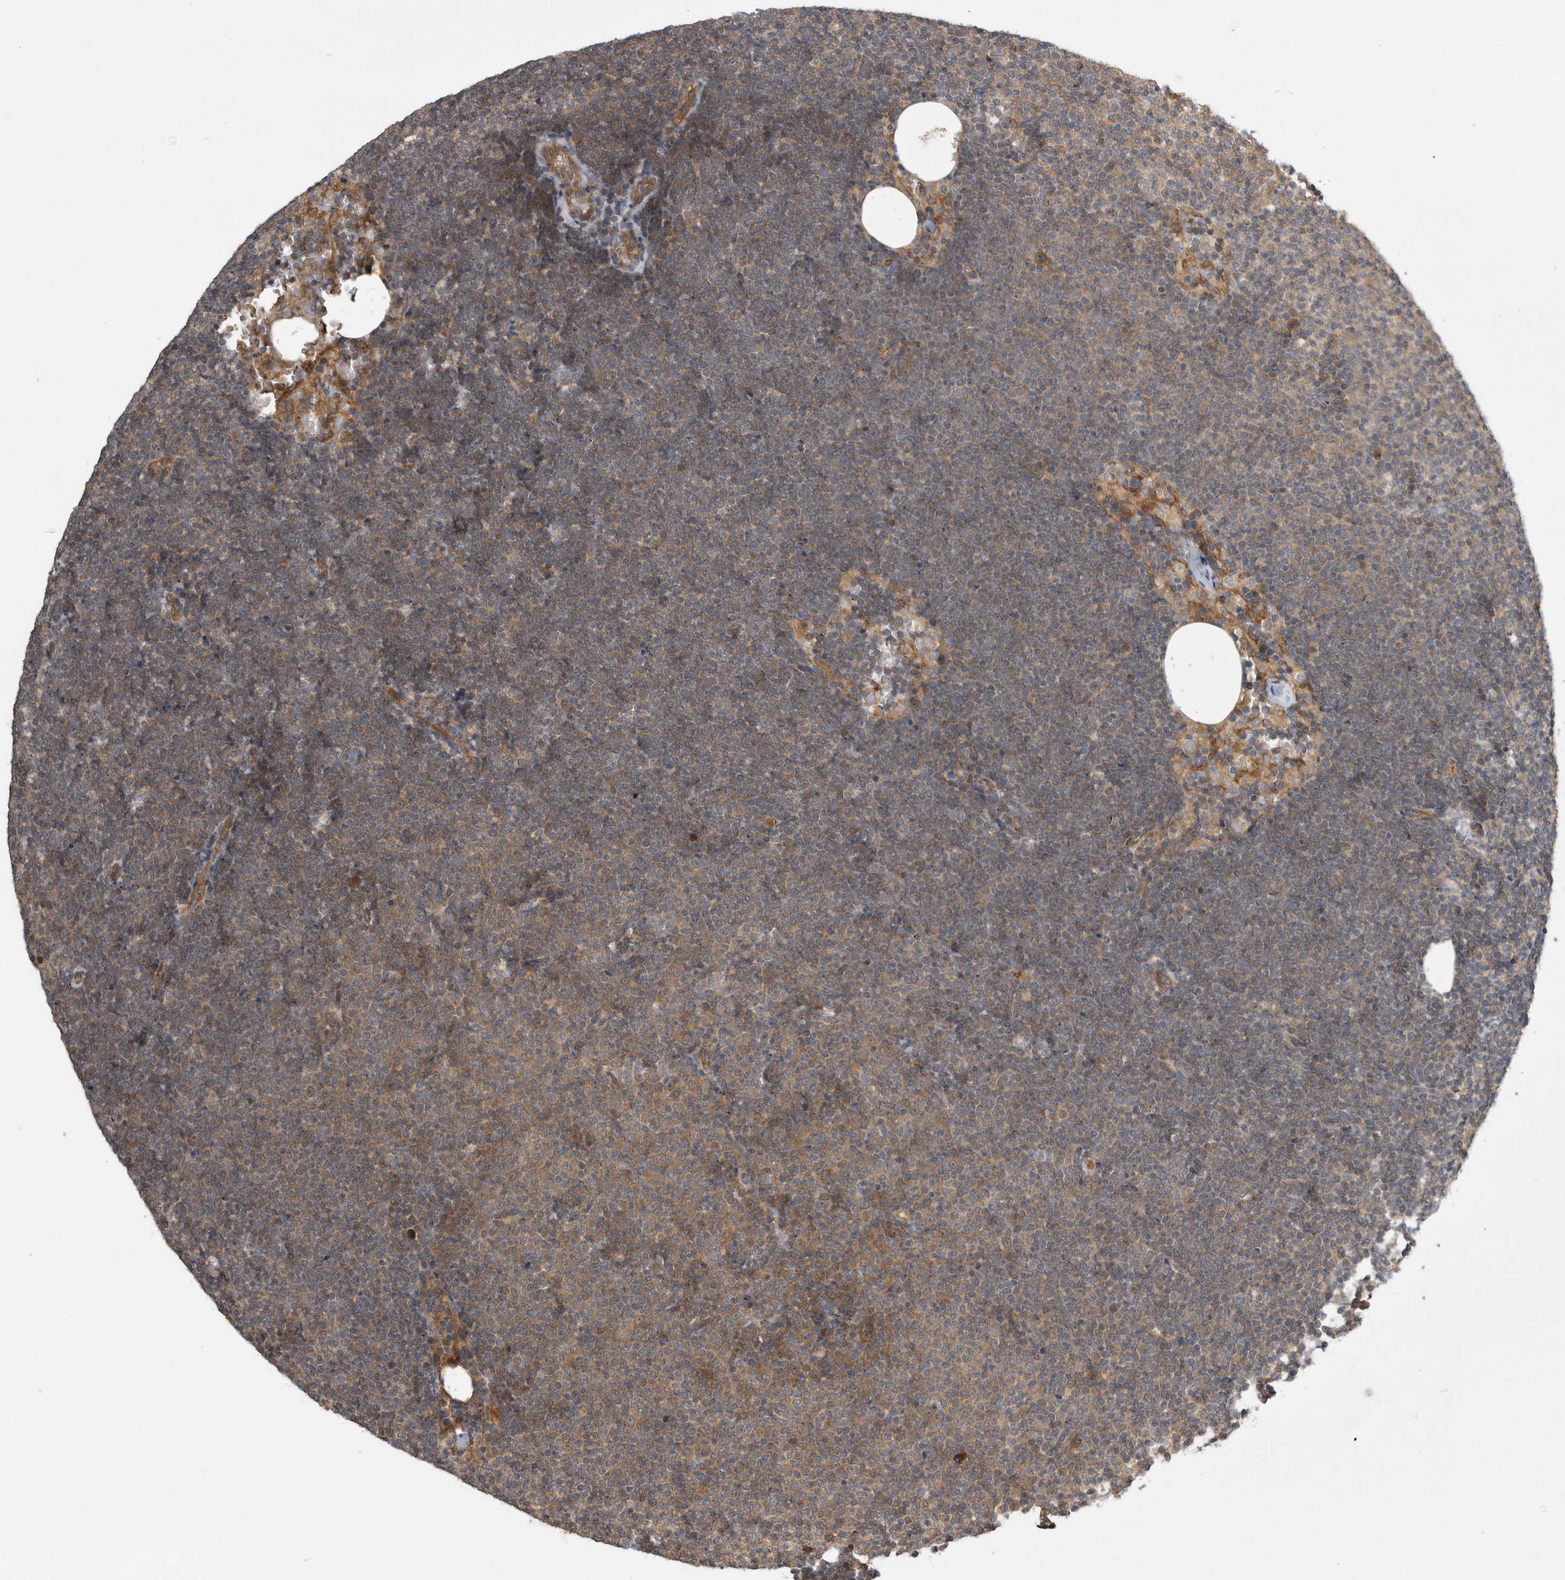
{"staining": {"intensity": "weak", "quantity": ">75%", "location": "cytoplasmic/membranous"}, "tissue": "lymphoma", "cell_type": "Tumor cells", "image_type": "cancer", "snomed": [{"axis": "morphology", "description": "Malignant lymphoma, non-Hodgkin's type, Low grade"}, {"axis": "topography", "description": "Lymph node"}], "caption": "About >75% of tumor cells in malignant lymphoma, non-Hodgkin's type (low-grade) reveal weak cytoplasmic/membranous protein staining as visualized by brown immunohistochemical staining.", "gene": "TRMT61B", "patient": {"sex": "female", "age": 53}}